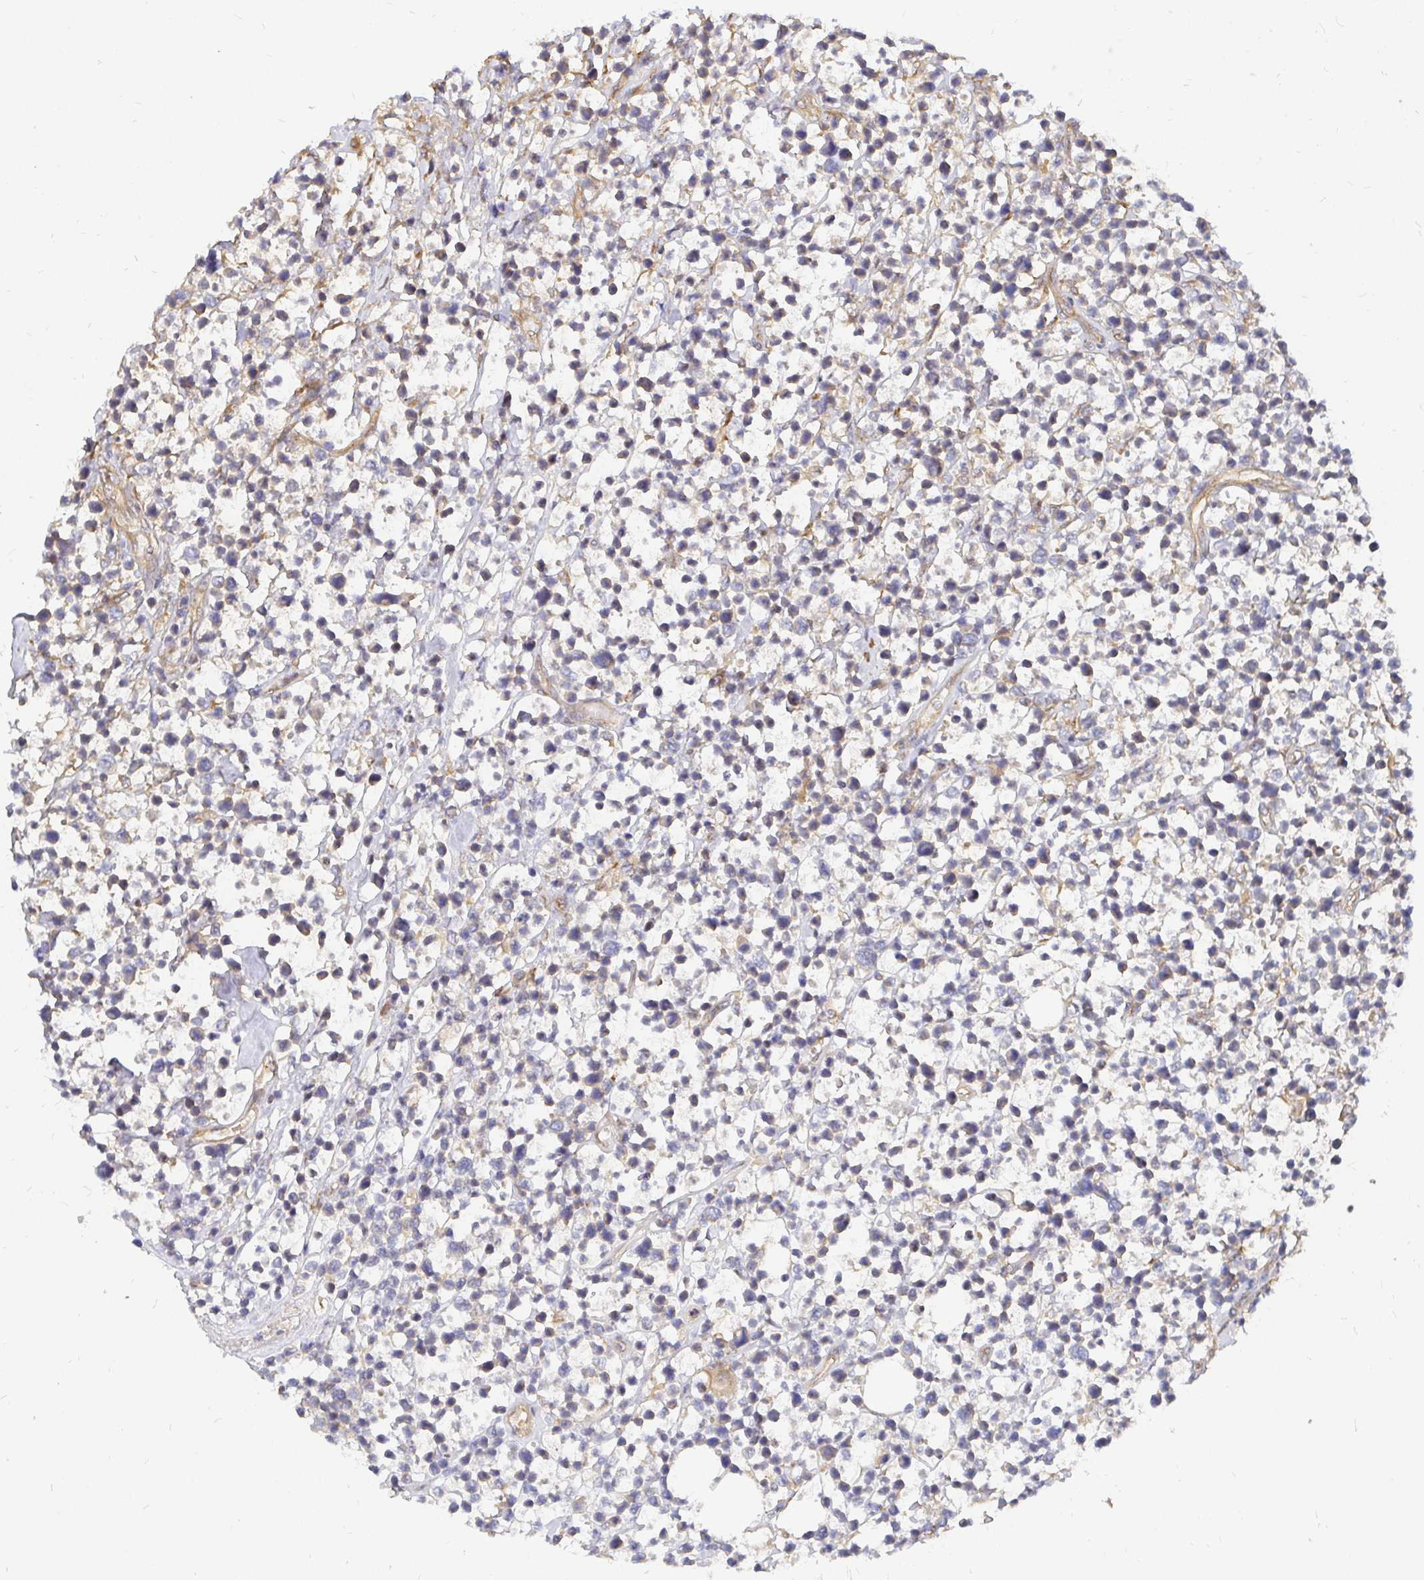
{"staining": {"intensity": "negative", "quantity": "none", "location": "none"}, "tissue": "lymphoma", "cell_type": "Tumor cells", "image_type": "cancer", "snomed": [{"axis": "morphology", "description": "Malignant lymphoma, non-Hodgkin's type, Low grade"}, {"axis": "topography", "description": "Lymph node"}], "caption": "Tumor cells show no significant protein expression in lymphoma.", "gene": "KIF5B", "patient": {"sex": "male", "age": 60}}